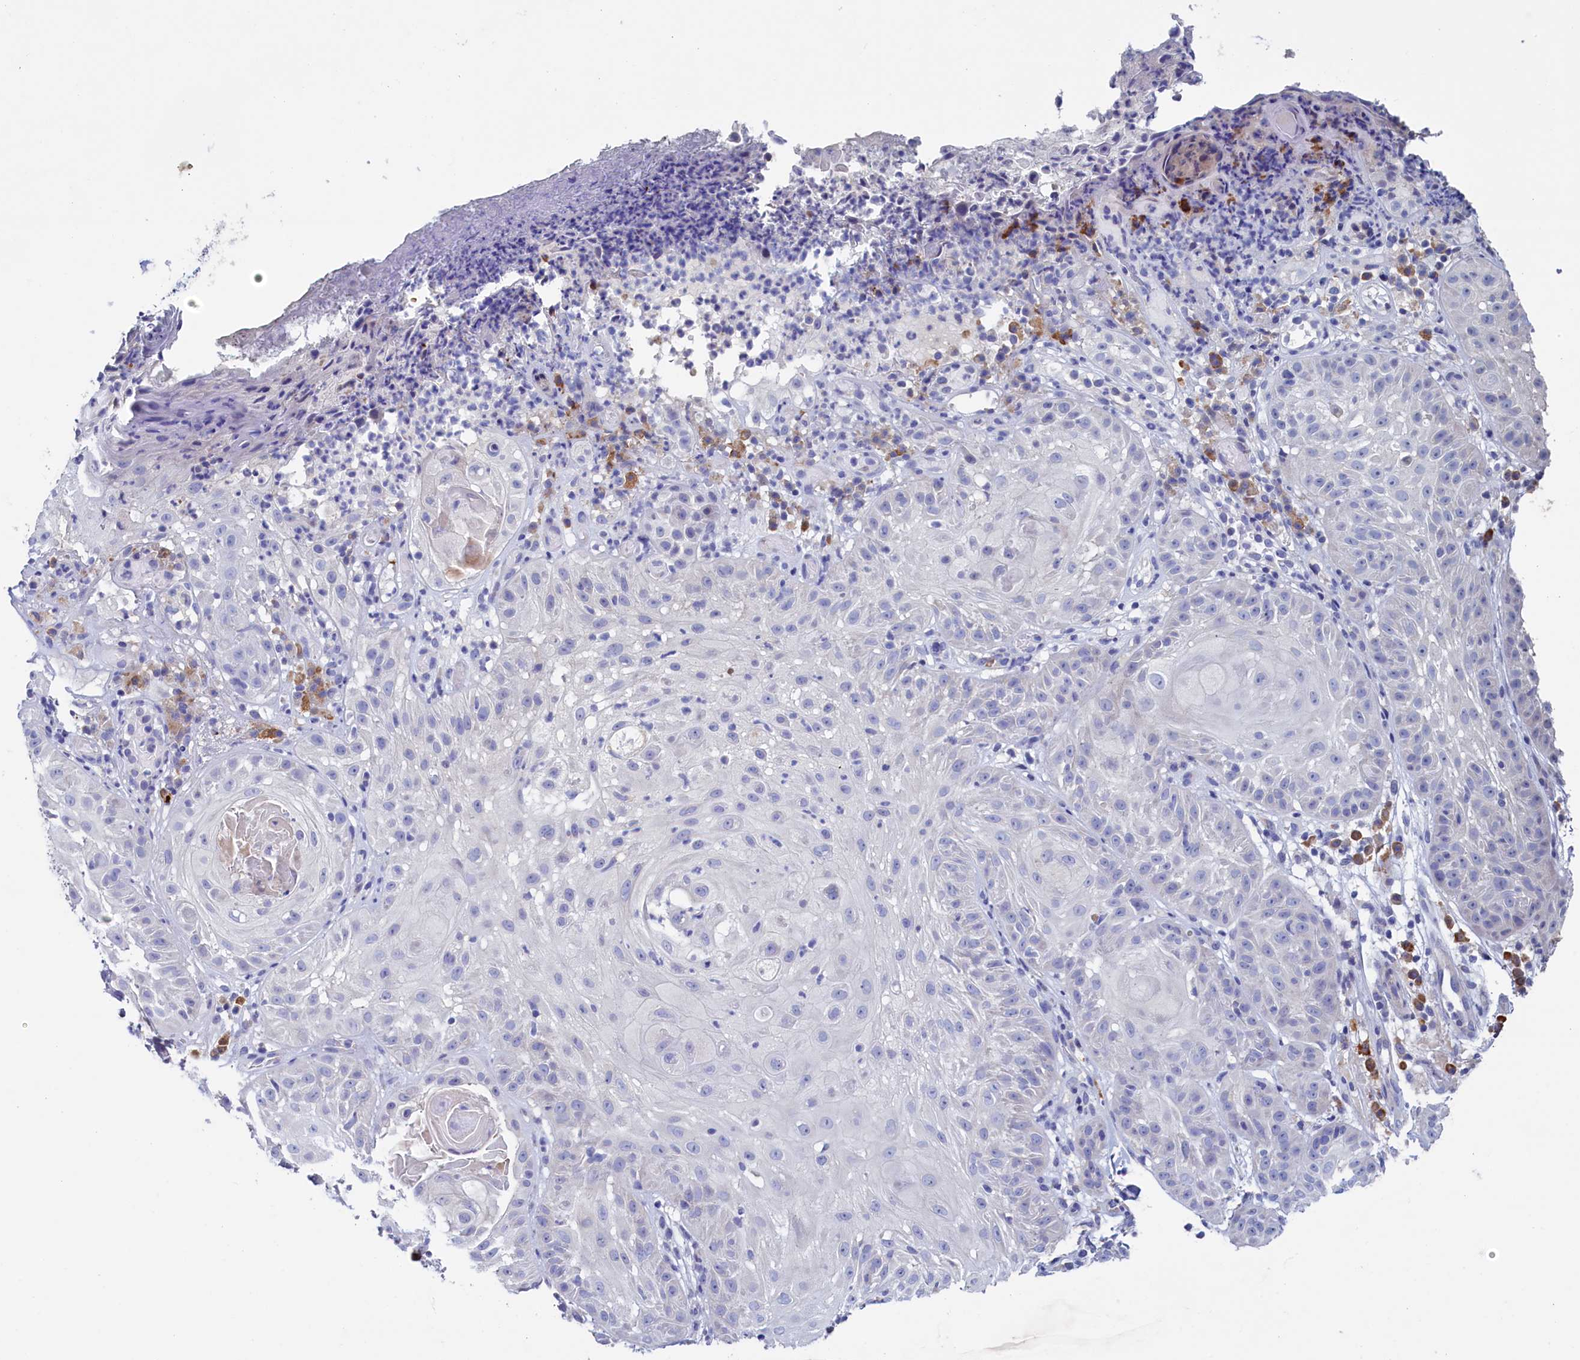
{"staining": {"intensity": "negative", "quantity": "none", "location": "none"}, "tissue": "skin cancer", "cell_type": "Tumor cells", "image_type": "cancer", "snomed": [{"axis": "morphology", "description": "Normal tissue, NOS"}, {"axis": "morphology", "description": "Basal cell carcinoma"}, {"axis": "topography", "description": "Skin"}], "caption": "Tumor cells are negative for brown protein staining in basal cell carcinoma (skin).", "gene": "CBLIF", "patient": {"sex": "male", "age": 93}}